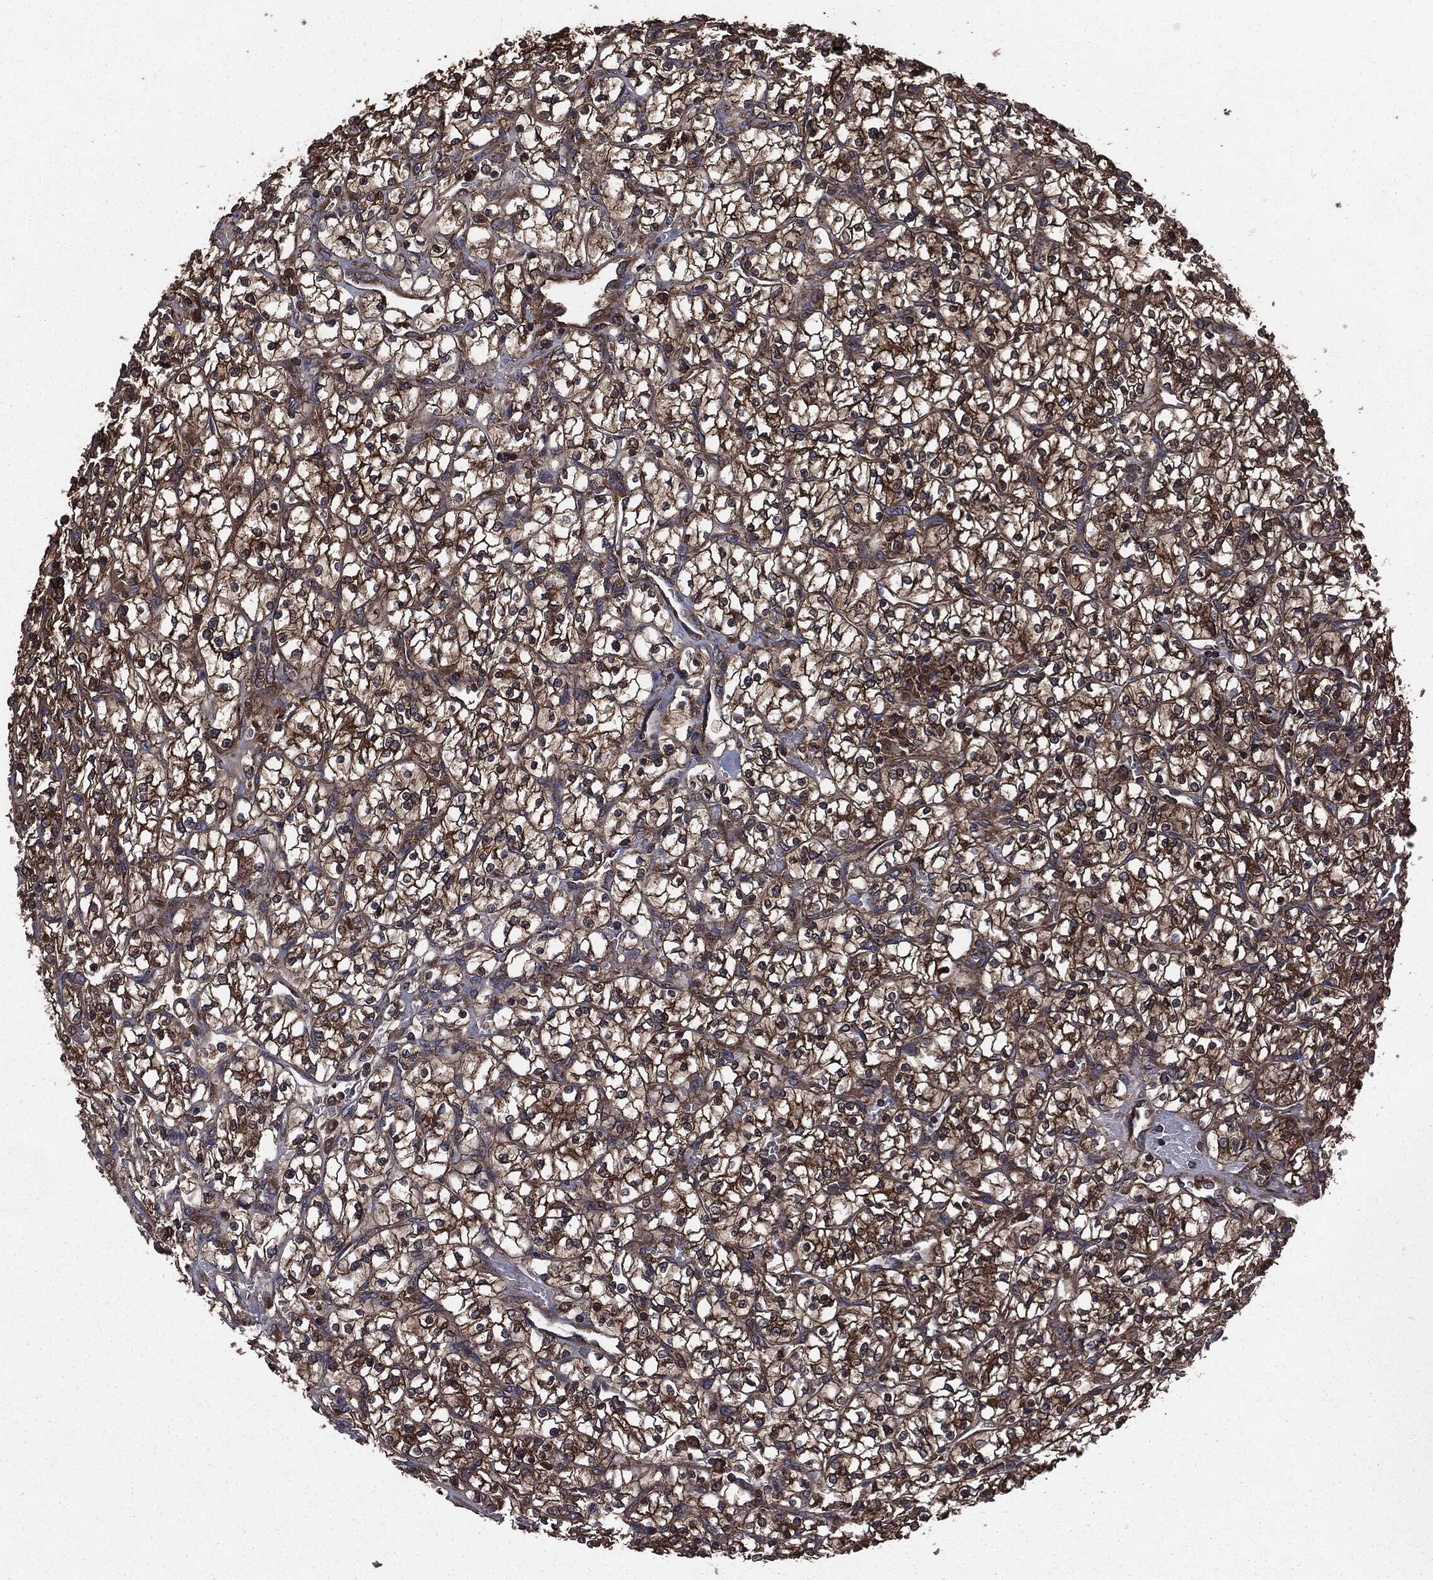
{"staining": {"intensity": "strong", "quantity": ">75%", "location": "cytoplasmic/membranous"}, "tissue": "renal cancer", "cell_type": "Tumor cells", "image_type": "cancer", "snomed": [{"axis": "morphology", "description": "Adenocarcinoma, NOS"}, {"axis": "topography", "description": "Kidney"}], "caption": "Immunohistochemical staining of human renal adenocarcinoma demonstrates strong cytoplasmic/membranous protein positivity in about >75% of tumor cells. Nuclei are stained in blue.", "gene": "MAPK6", "patient": {"sex": "female", "age": 64}}